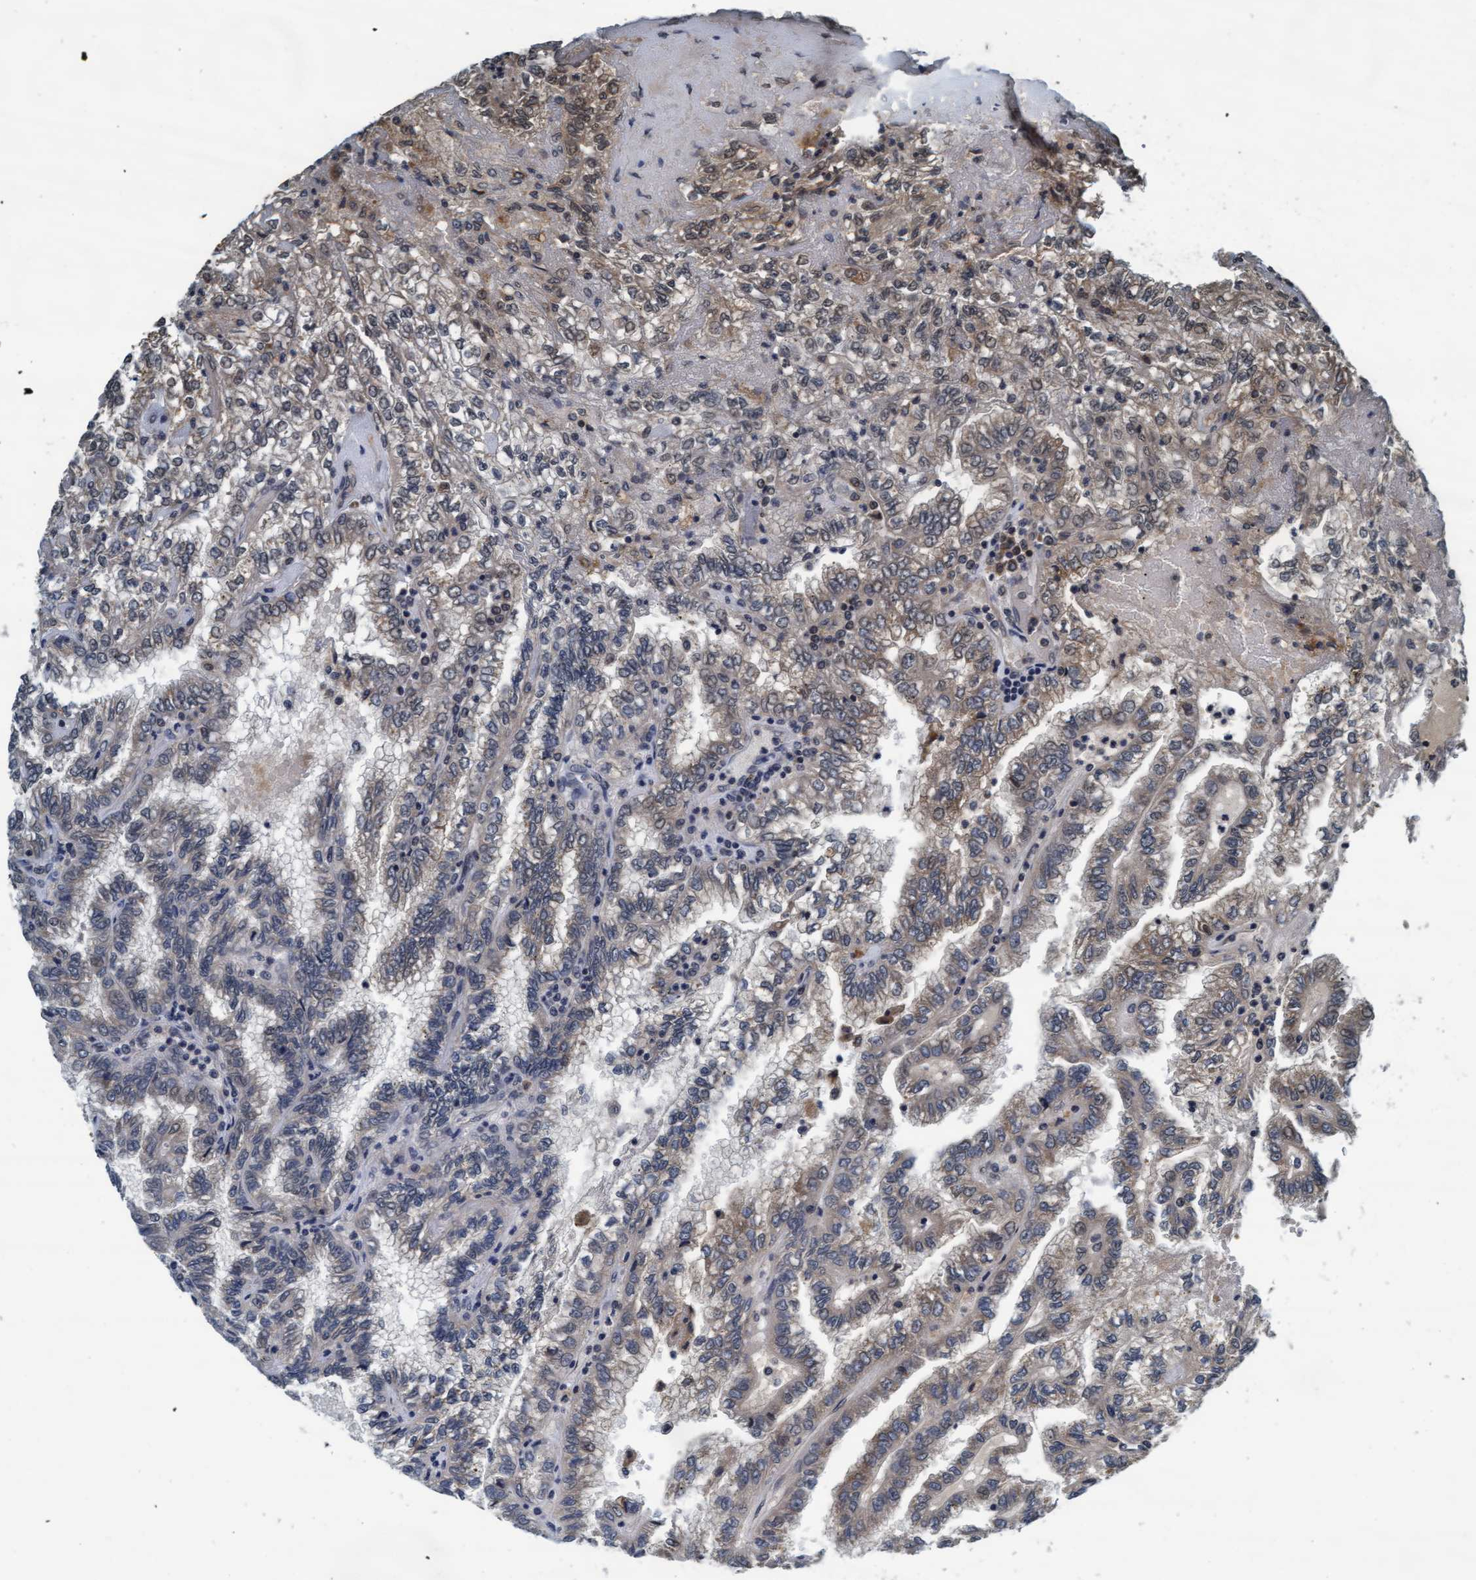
{"staining": {"intensity": "weak", "quantity": "25%-75%", "location": "cytoplasmic/membranous,nuclear"}, "tissue": "renal cancer", "cell_type": "Tumor cells", "image_type": "cancer", "snomed": [{"axis": "morphology", "description": "Inflammation, NOS"}, {"axis": "morphology", "description": "Adenocarcinoma, NOS"}, {"axis": "topography", "description": "Kidney"}], "caption": "High-magnification brightfield microscopy of renal cancer (adenocarcinoma) stained with DAB (3,3'-diaminobenzidine) (brown) and counterstained with hematoxylin (blue). tumor cells exhibit weak cytoplasmic/membranous and nuclear positivity is present in about25%-75% of cells.", "gene": "WASF1", "patient": {"sex": "male", "age": 68}}